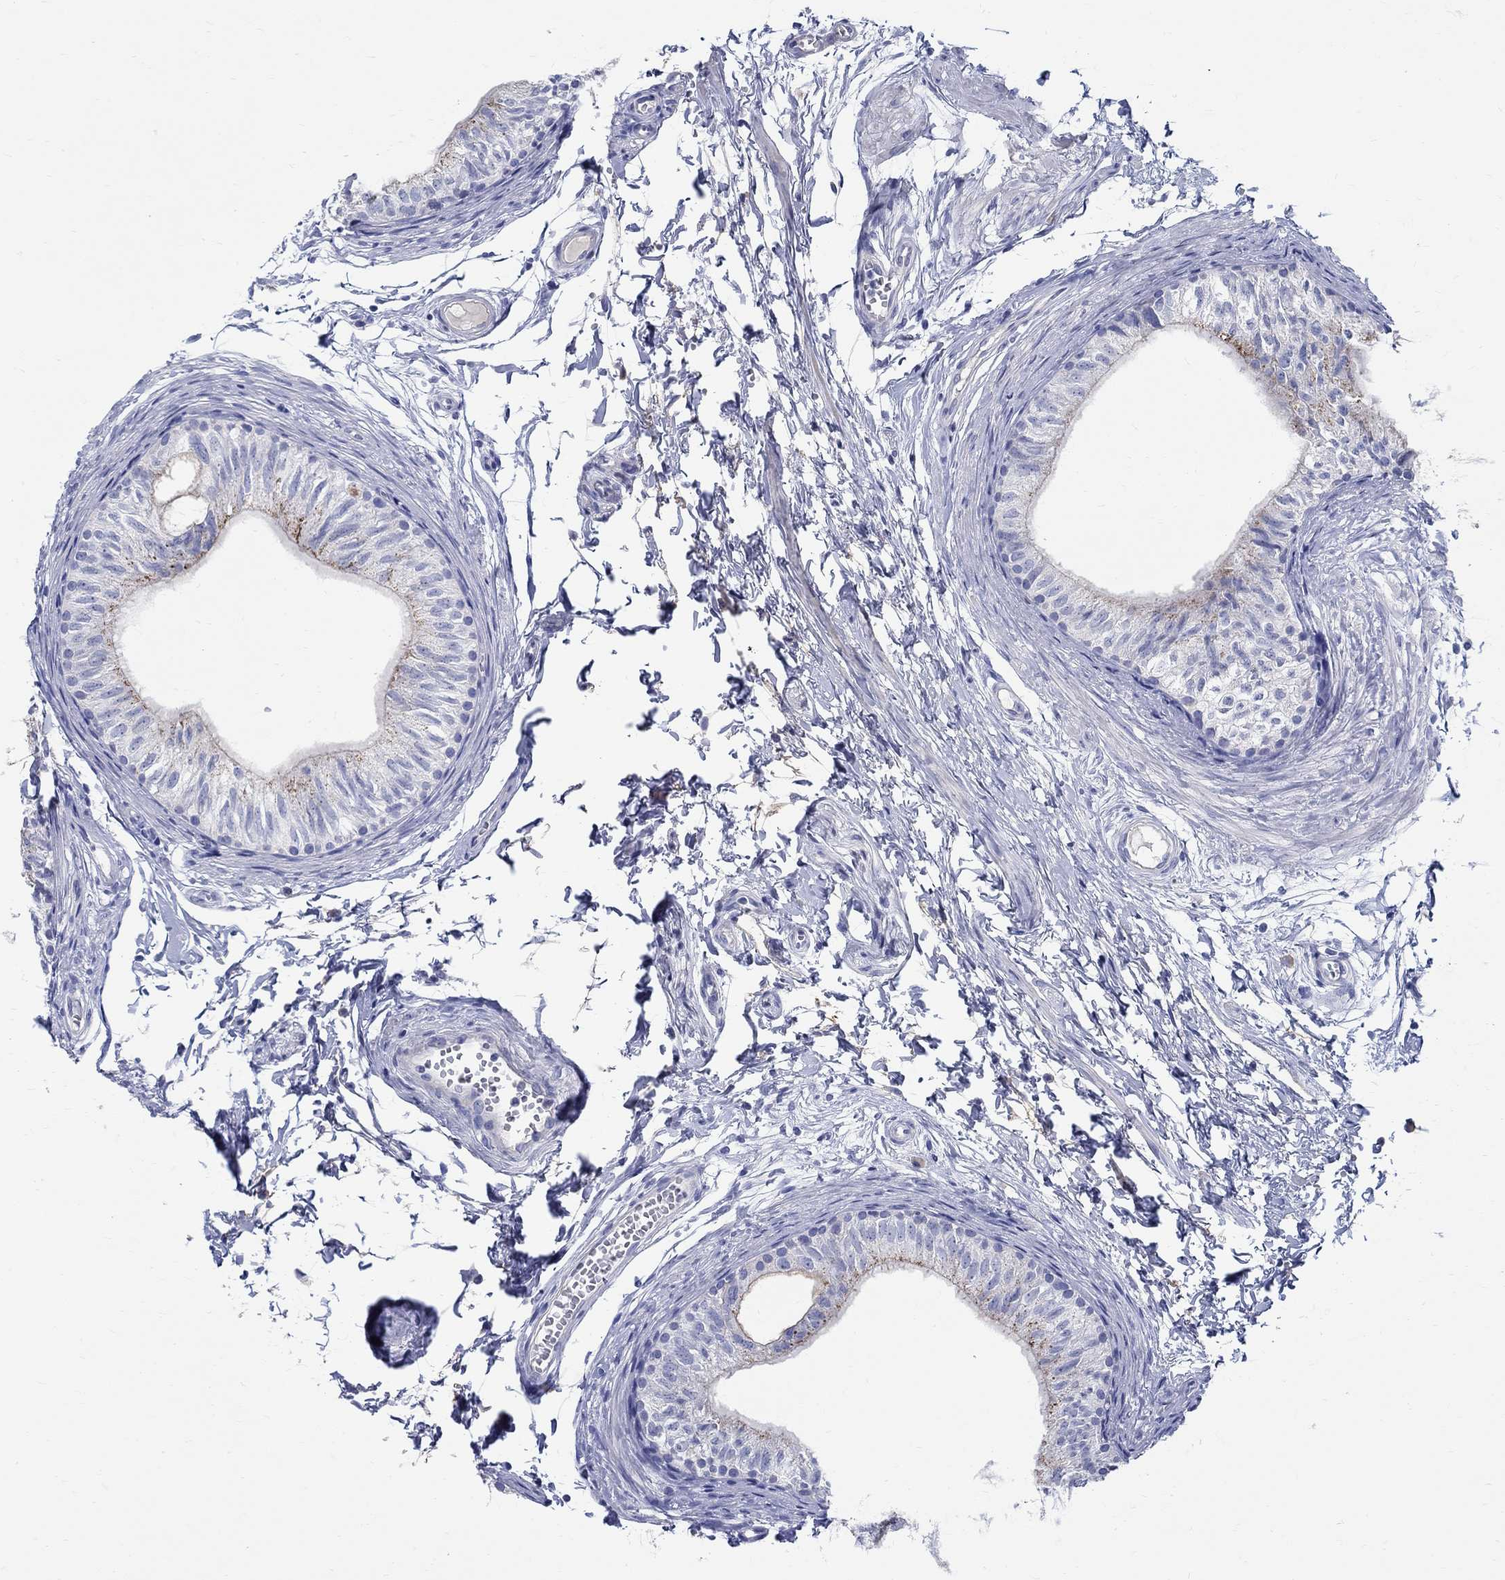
{"staining": {"intensity": "strong", "quantity": "<25%", "location": "cytoplasmic/membranous"}, "tissue": "epididymis", "cell_type": "Glandular cells", "image_type": "normal", "snomed": [{"axis": "morphology", "description": "Normal tissue, NOS"}, {"axis": "topography", "description": "Epididymis"}], "caption": "IHC of normal human epididymis displays medium levels of strong cytoplasmic/membranous expression in about <25% of glandular cells.", "gene": "SOX2", "patient": {"sex": "male", "age": 22}}